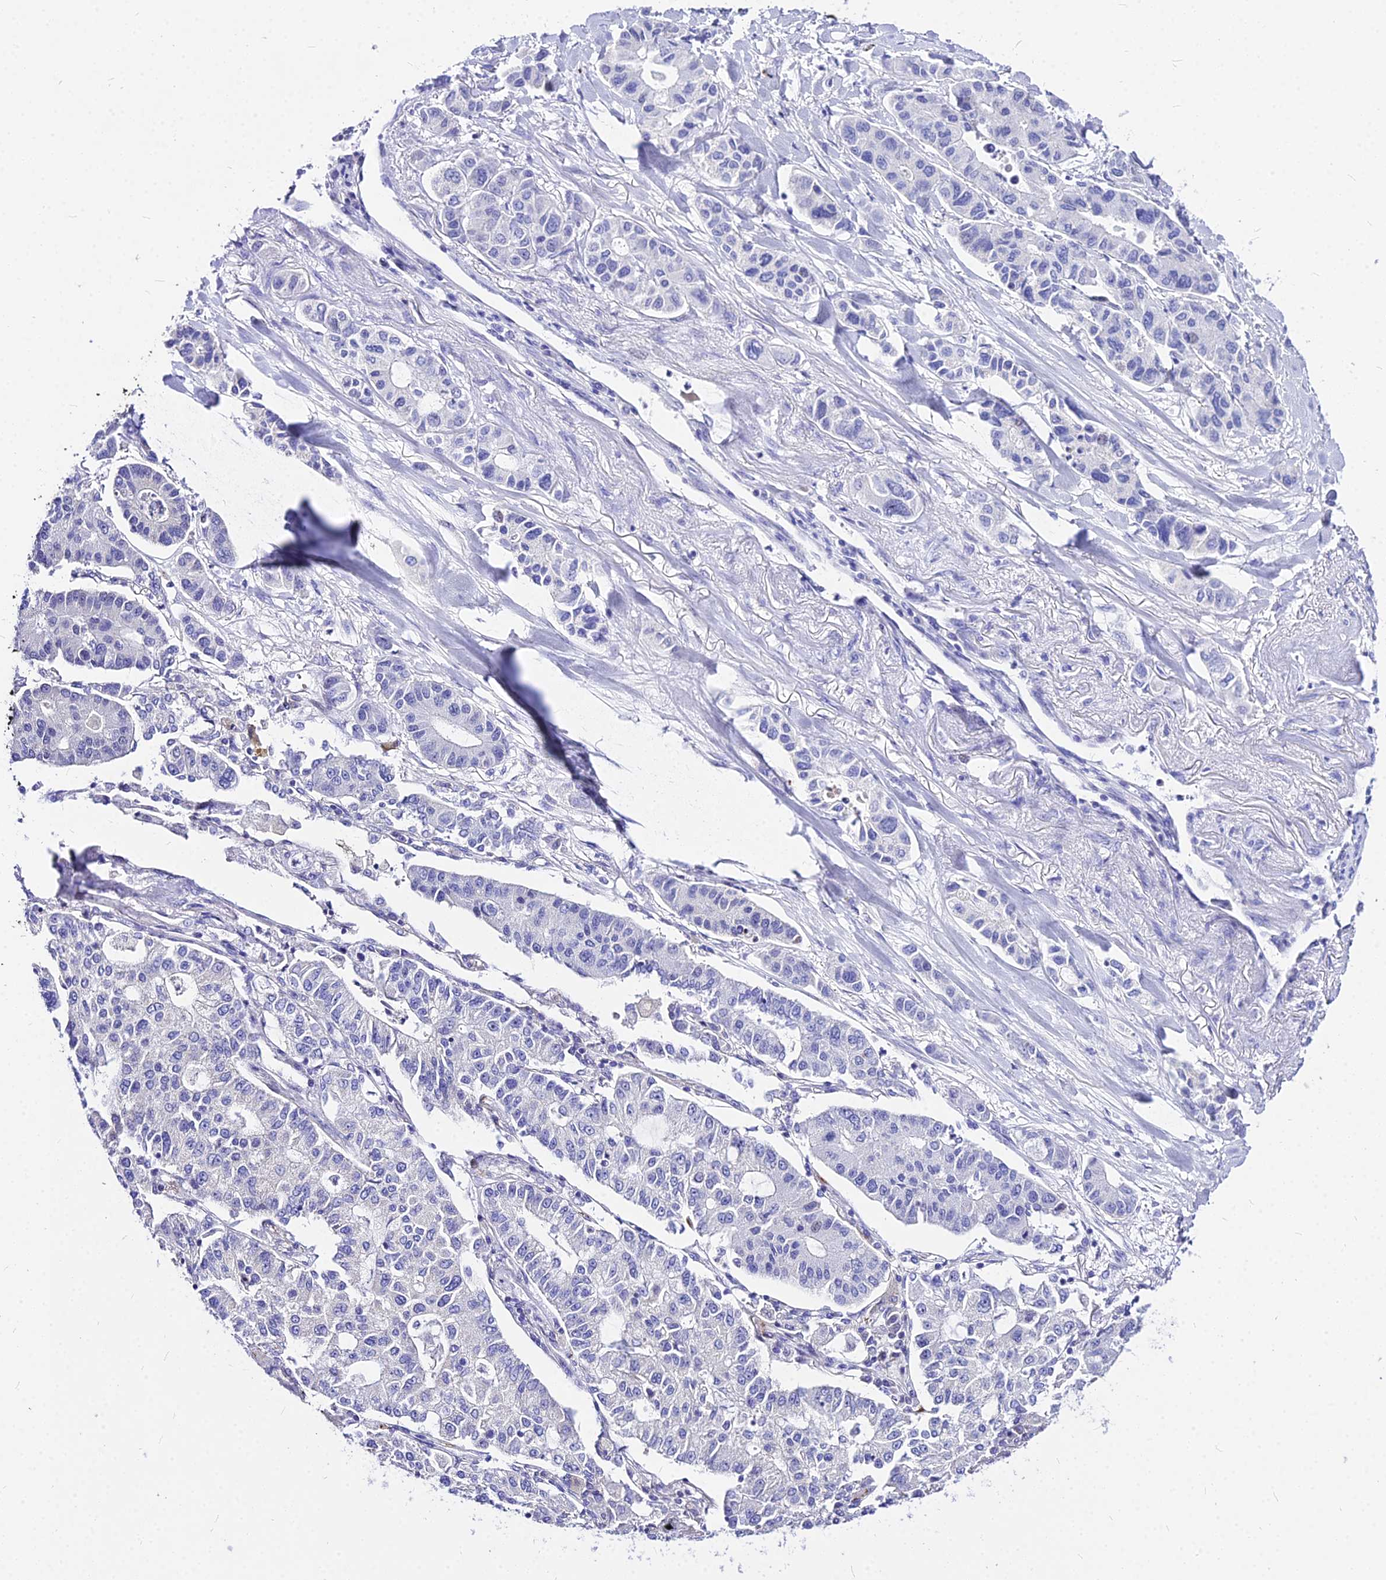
{"staining": {"intensity": "negative", "quantity": "none", "location": "none"}, "tissue": "lung cancer", "cell_type": "Tumor cells", "image_type": "cancer", "snomed": [{"axis": "morphology", "description": "Adenocarcinoma, NOS"}, {"axis": "topography", "description": "Lung"}], "caption": "Lung adenocarcinoma stained for a protein using IHC exhibits no staining tumor cells.", "gene": "CARD18", "patient": {"sex": "male", "age": 49}}